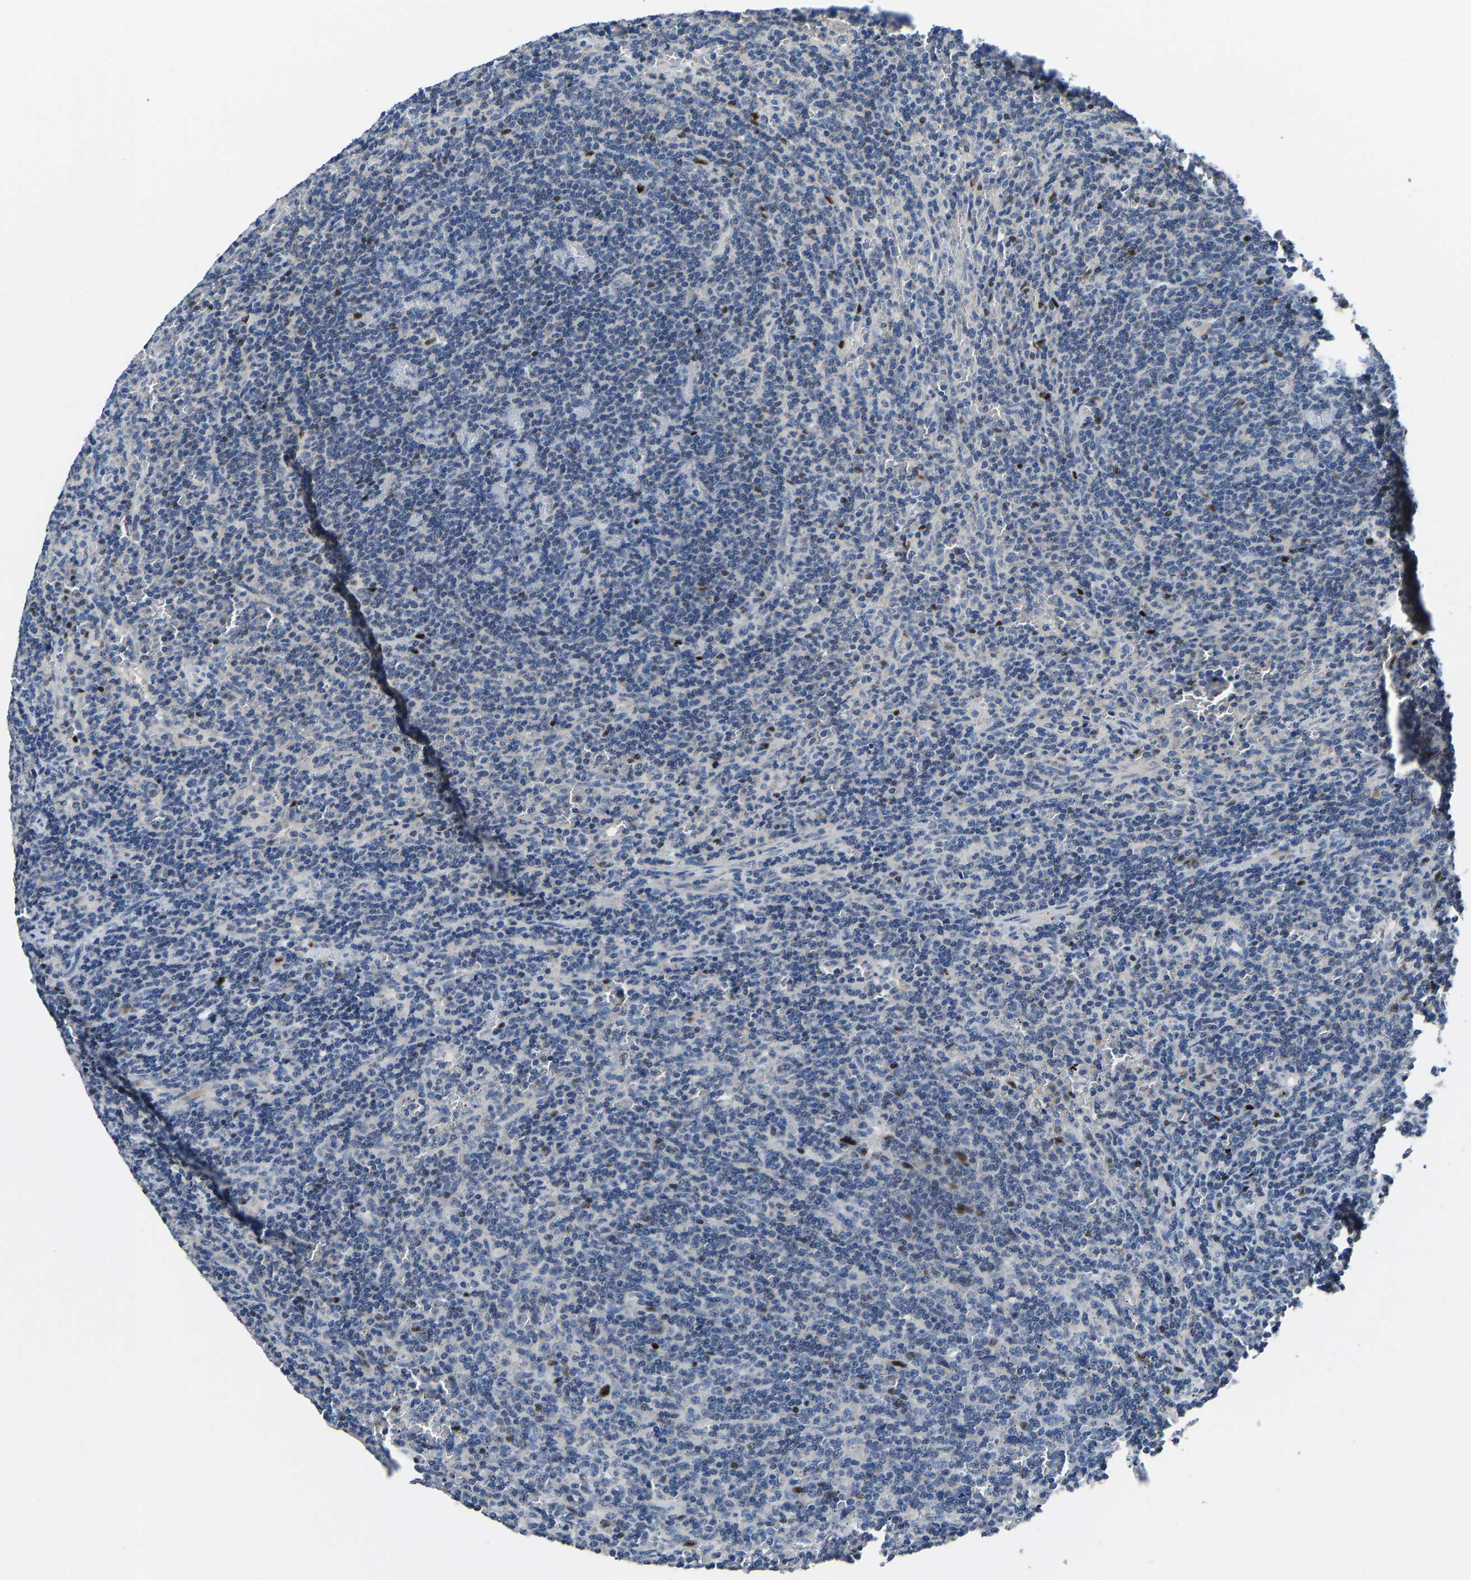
{"staining": {"intensity": "negative", "quantity": "none", "location": "none"}, "tissue": "lymphoma", "cell_type": "Tumor cells", "image_type": "cancer", "snomed": [{"axis": "morphology", "description": "Malignant lymphoma, non-Hodgkin's type, Low grade"}, {"axis": "topography", "description": "Spleen"}], "caption": "This micrograph is of lymphoma stained with IHC to label a protein in brown with the nuclei are counter-stained blue. There is no positivity in tumor cells.", "gene": "EGR1", "patient": {"sex": "female", "age": 50}}